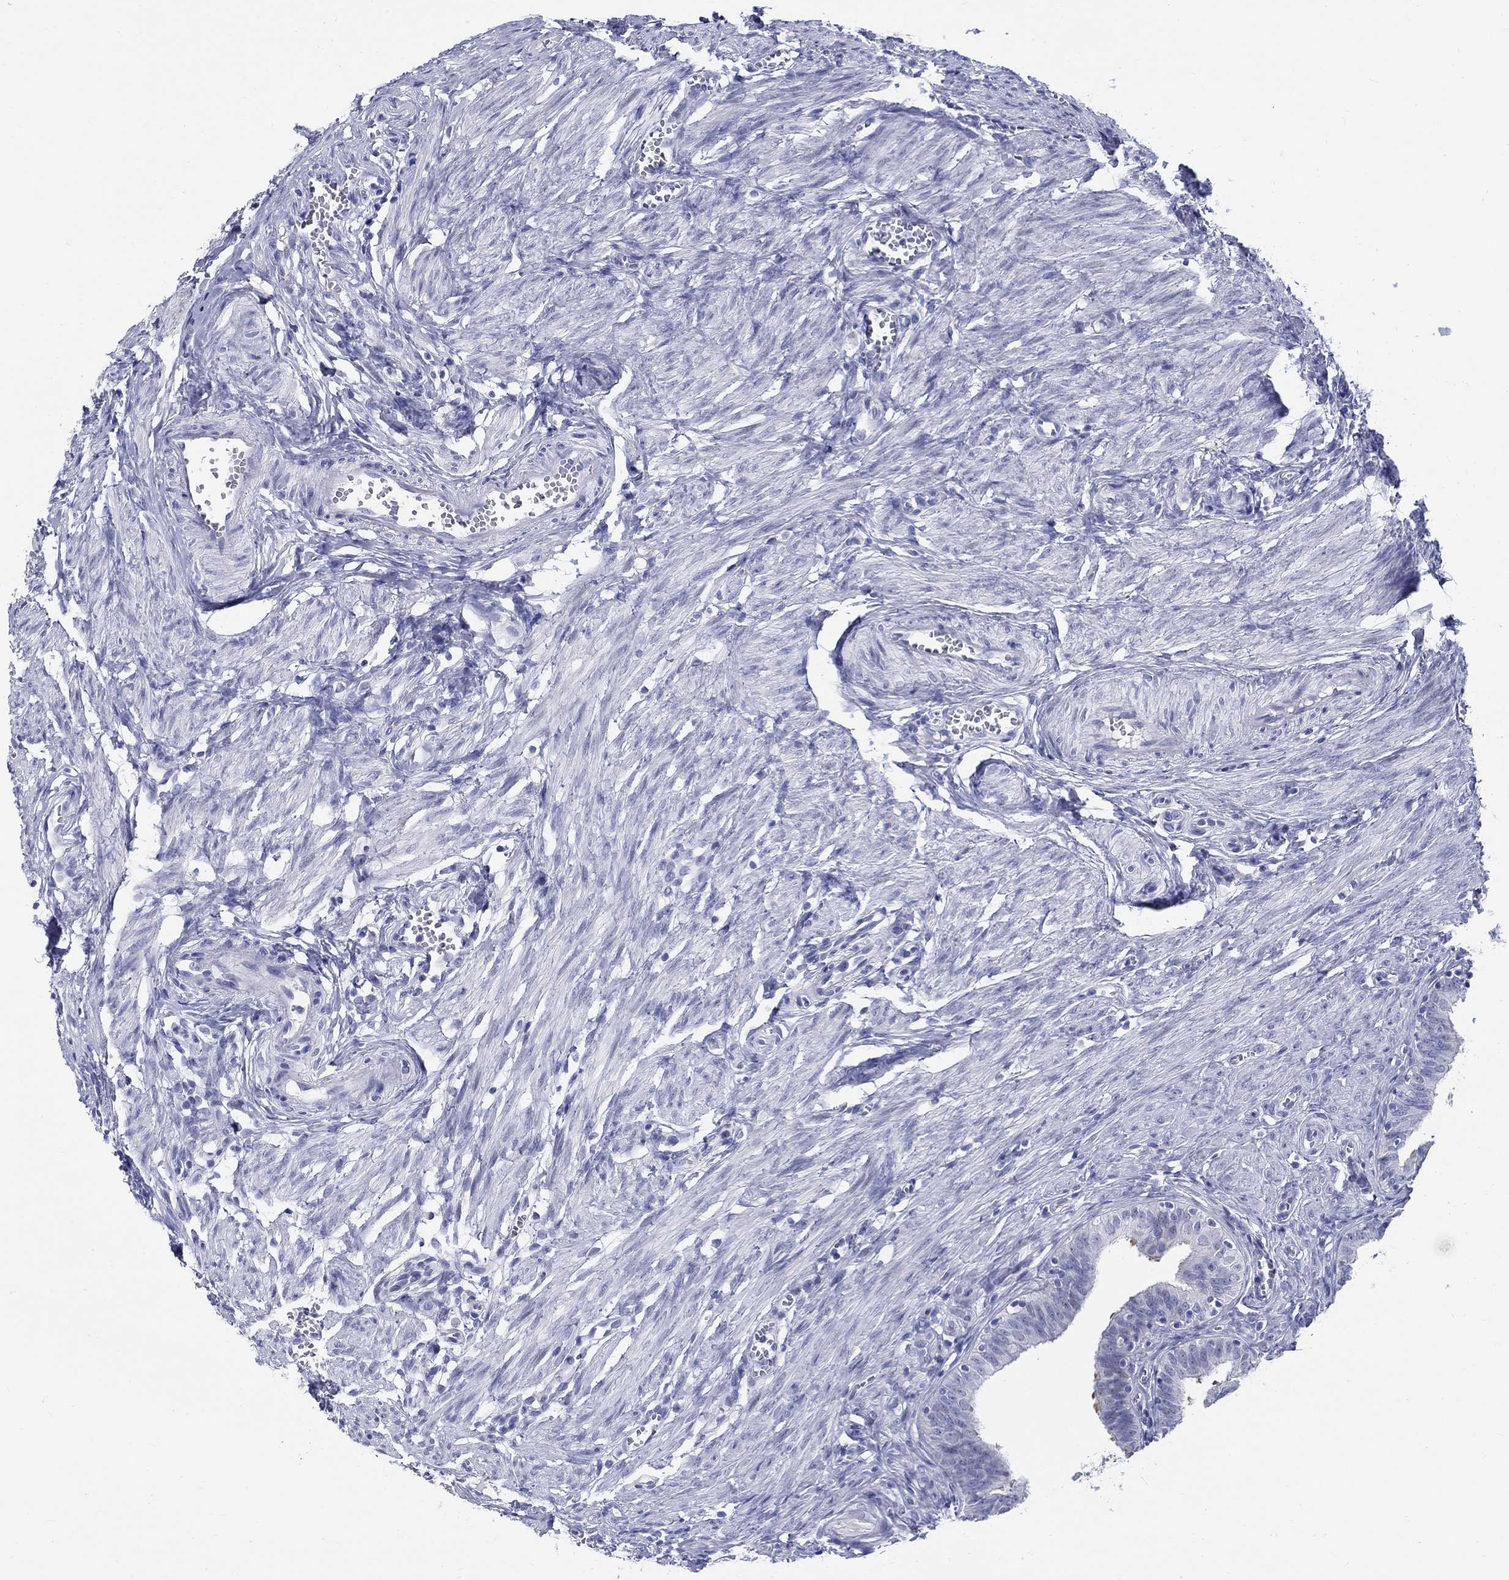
{"staining": {"intensity": "negative", "quantity": "none", "location": "none"}, "tissue": "fallopian tube", "cell_type": "Glandular cells", "image_type": "normal", "snomed": [{"axis": "morphology", "description": "Normal tissue, NOS"}, {"axis": "topography", "description": "Fallopian tube"}], "caption": "IHC photomicrograph of normal fallopian tube: fallopian tube stained with DAB displays no significant protein expression in glandular cells.", "gene": "CRYGS", "patient": {"sex": "female", "age": 25}}